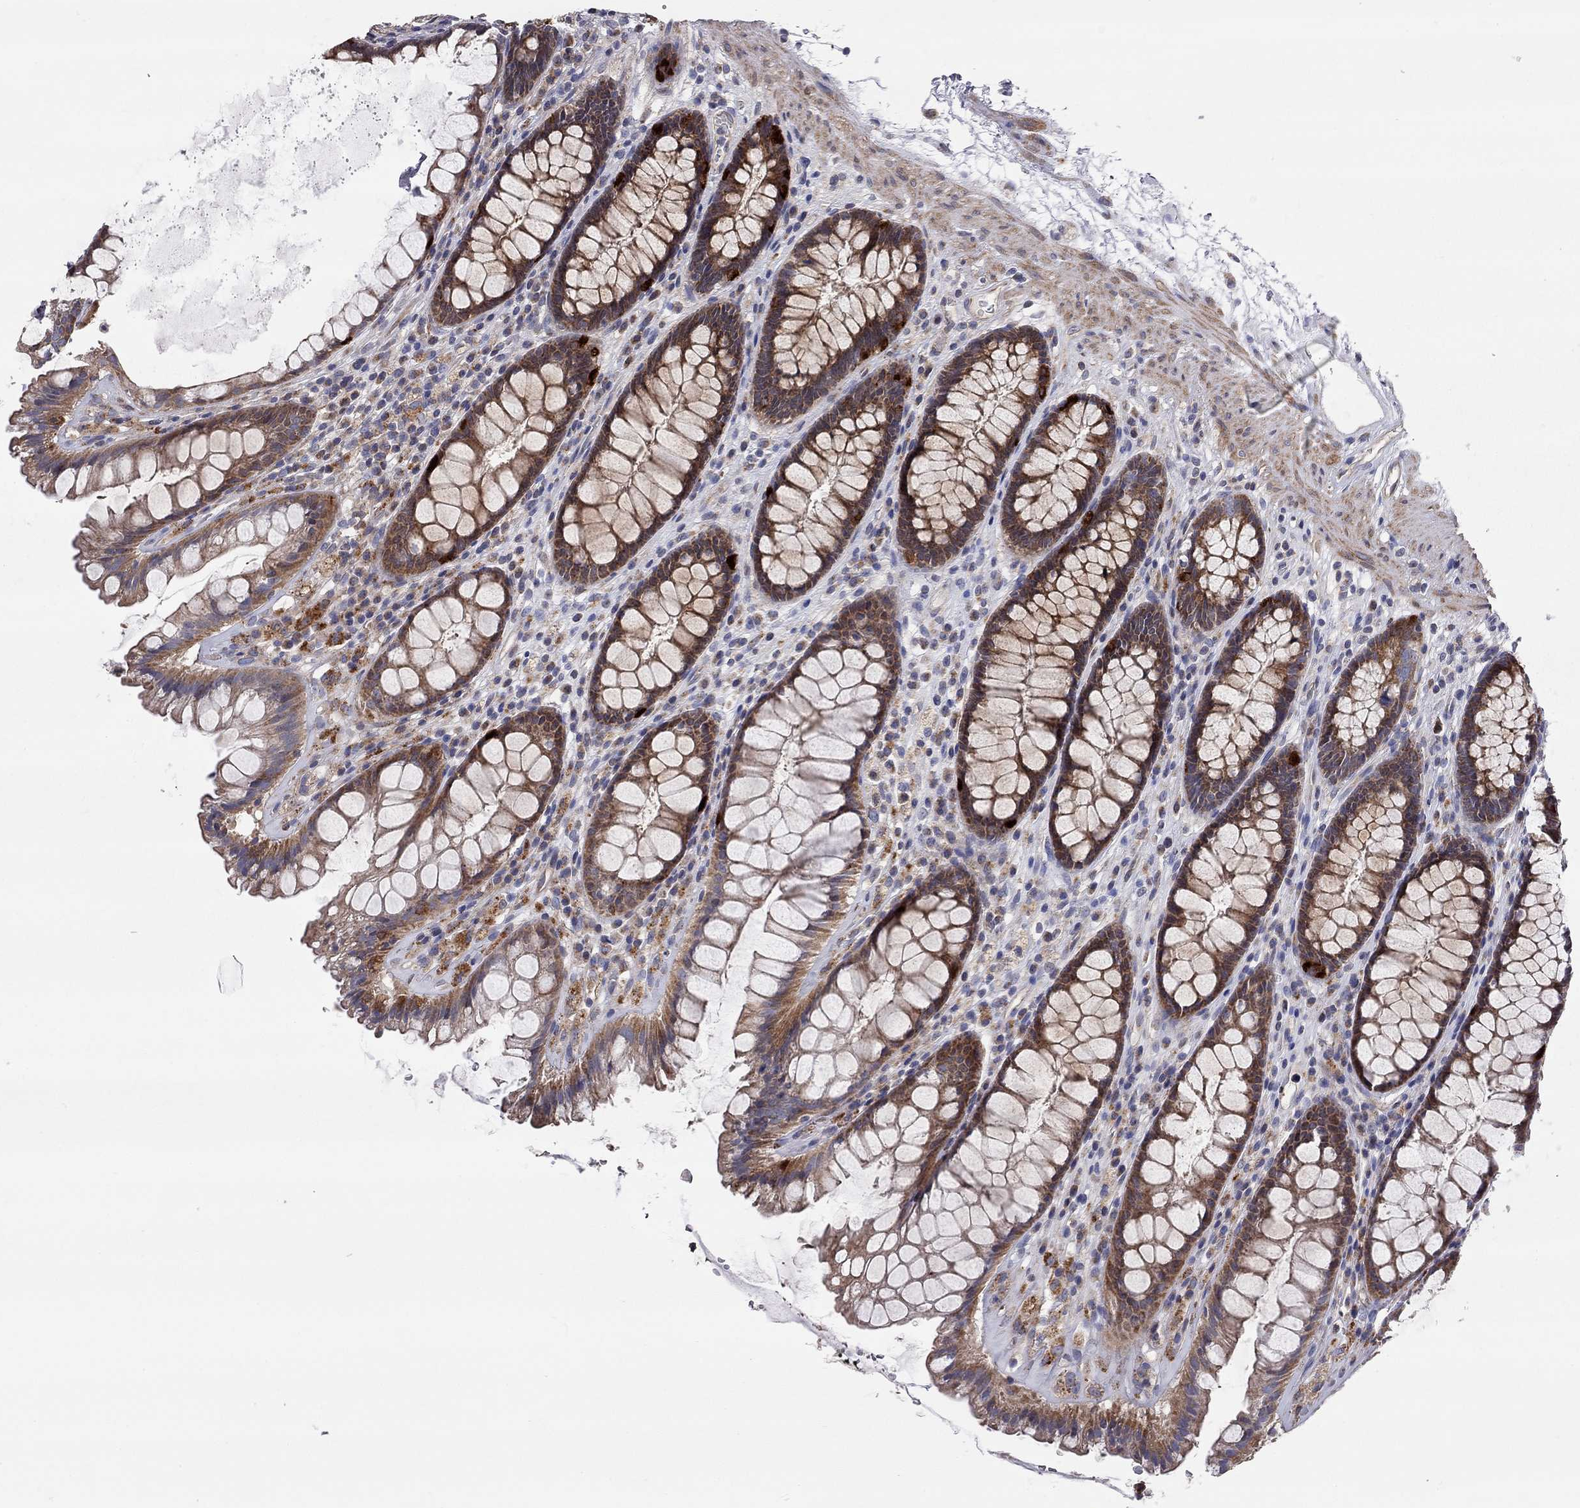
{"staining": {"intensity": "strong", "quantity": "25%-75%", "location": "cytoplasmic/membranous"}, "tissue": "rectum", "cell_type": "Glandular cells", "image_type": "normal", "snomed": [{"axis": "morphology", "description": "Normal tissue, NOS"}, {"axis": "topography", "description": "Rectum"}], "caption": "Immunohistochemical staining of benign rectum reveals high levels of strong cytoplasmic/membranous staining in approximately 25%-75% of glandular cells. (DAB IHC with brightfield microscopy, high magnification).", "gene": "KANSL1L", "patient": {"sex": "male", "age": 72}}